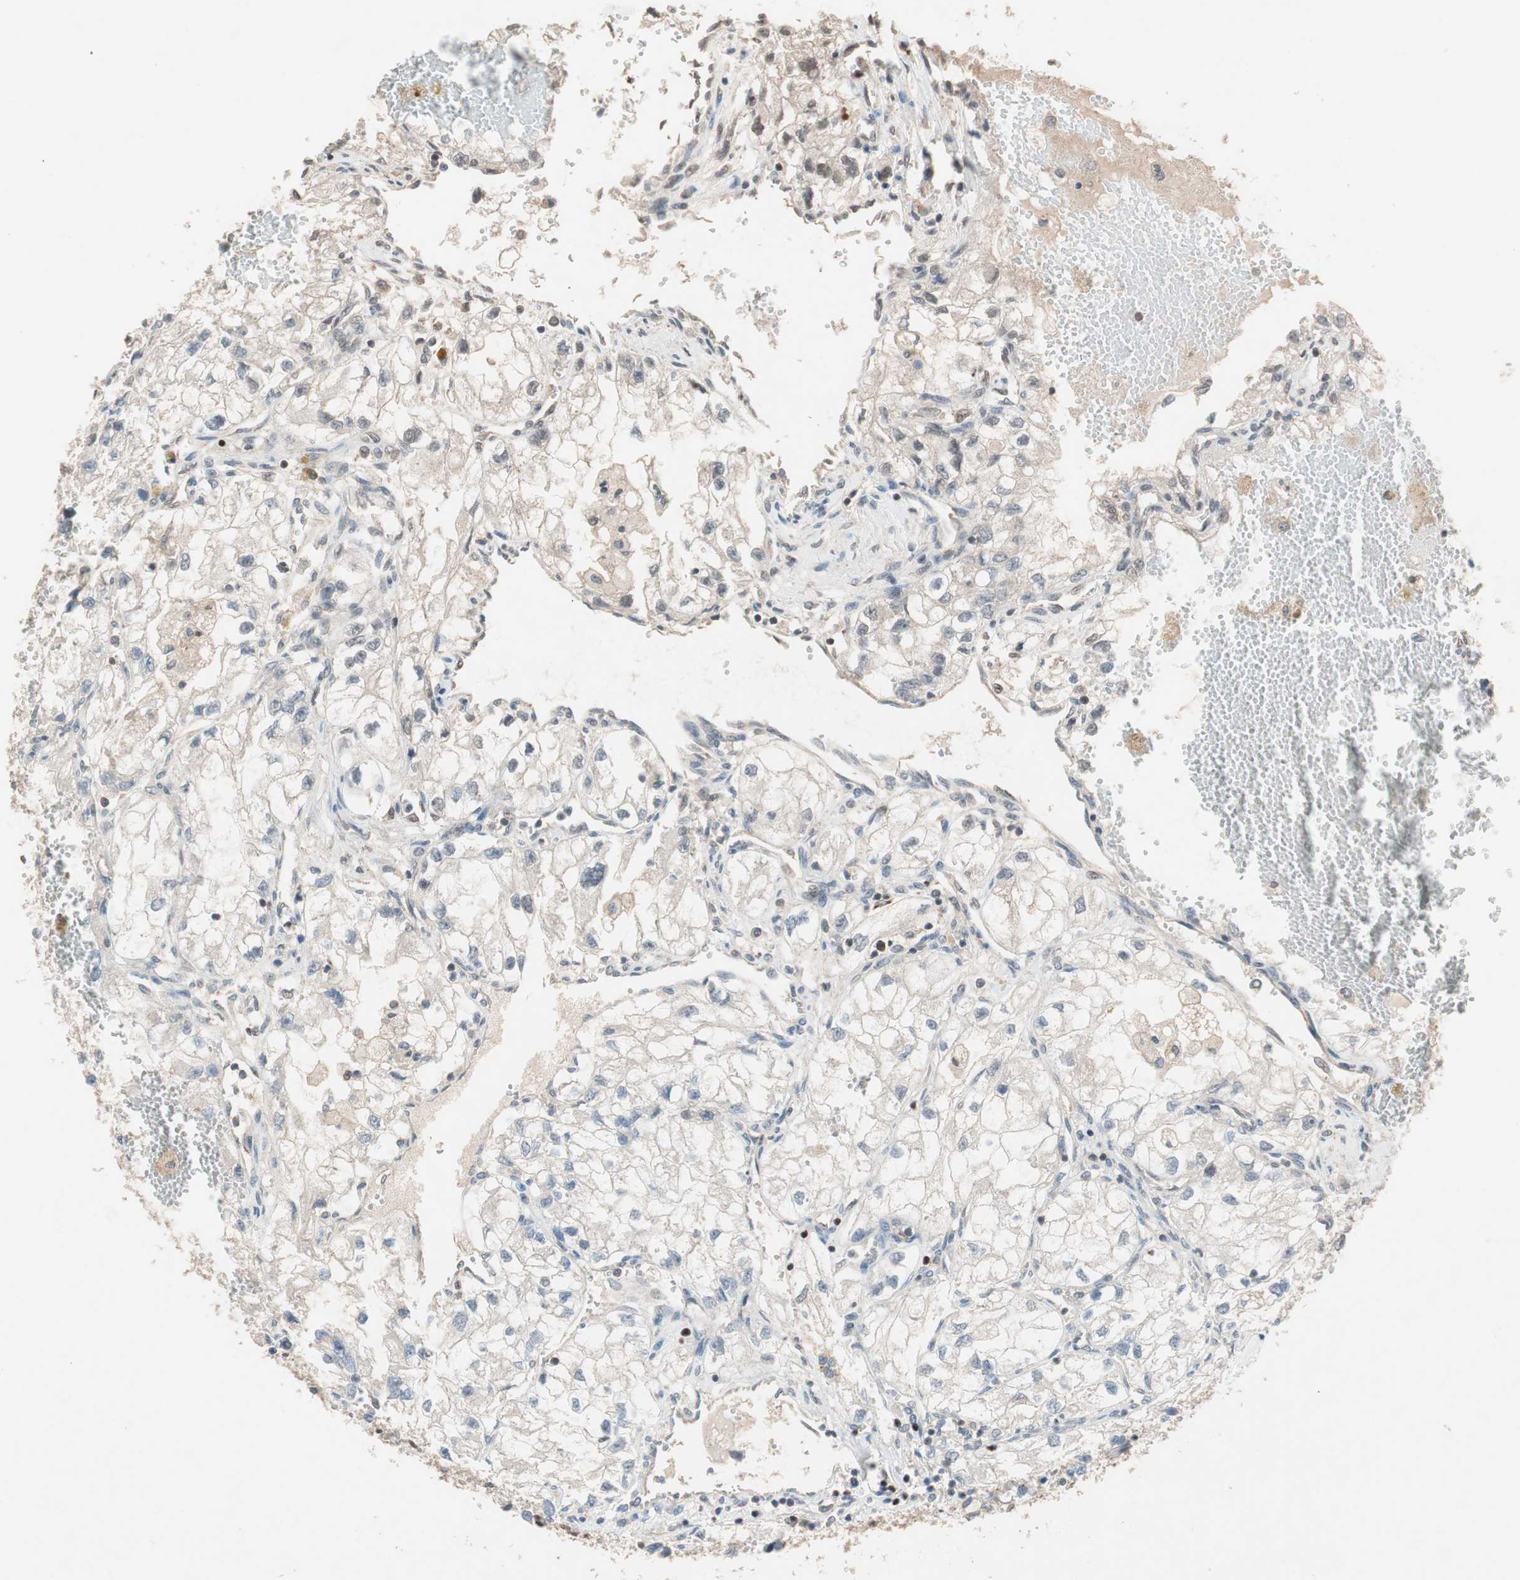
{"staining": {"intensity": "weak", "quantity": "<25%", "location": "cytoplasmic/membranous"}, "tissue": "renal cancer", "cell_type": "Tumor cells", "image_type": "cancer", "snomed": [{"axis": "morphology", "description": "Adenocarcinoma, NOS"}, {"axis": "topography", "description": "Kidney"}], "caption": "Immunohistochemical staining of human renal adenocarcinoma exhibits no significant positivity in tumor cells.", "gene": "GART", "patient": {"sex": "female", "age": 70}}